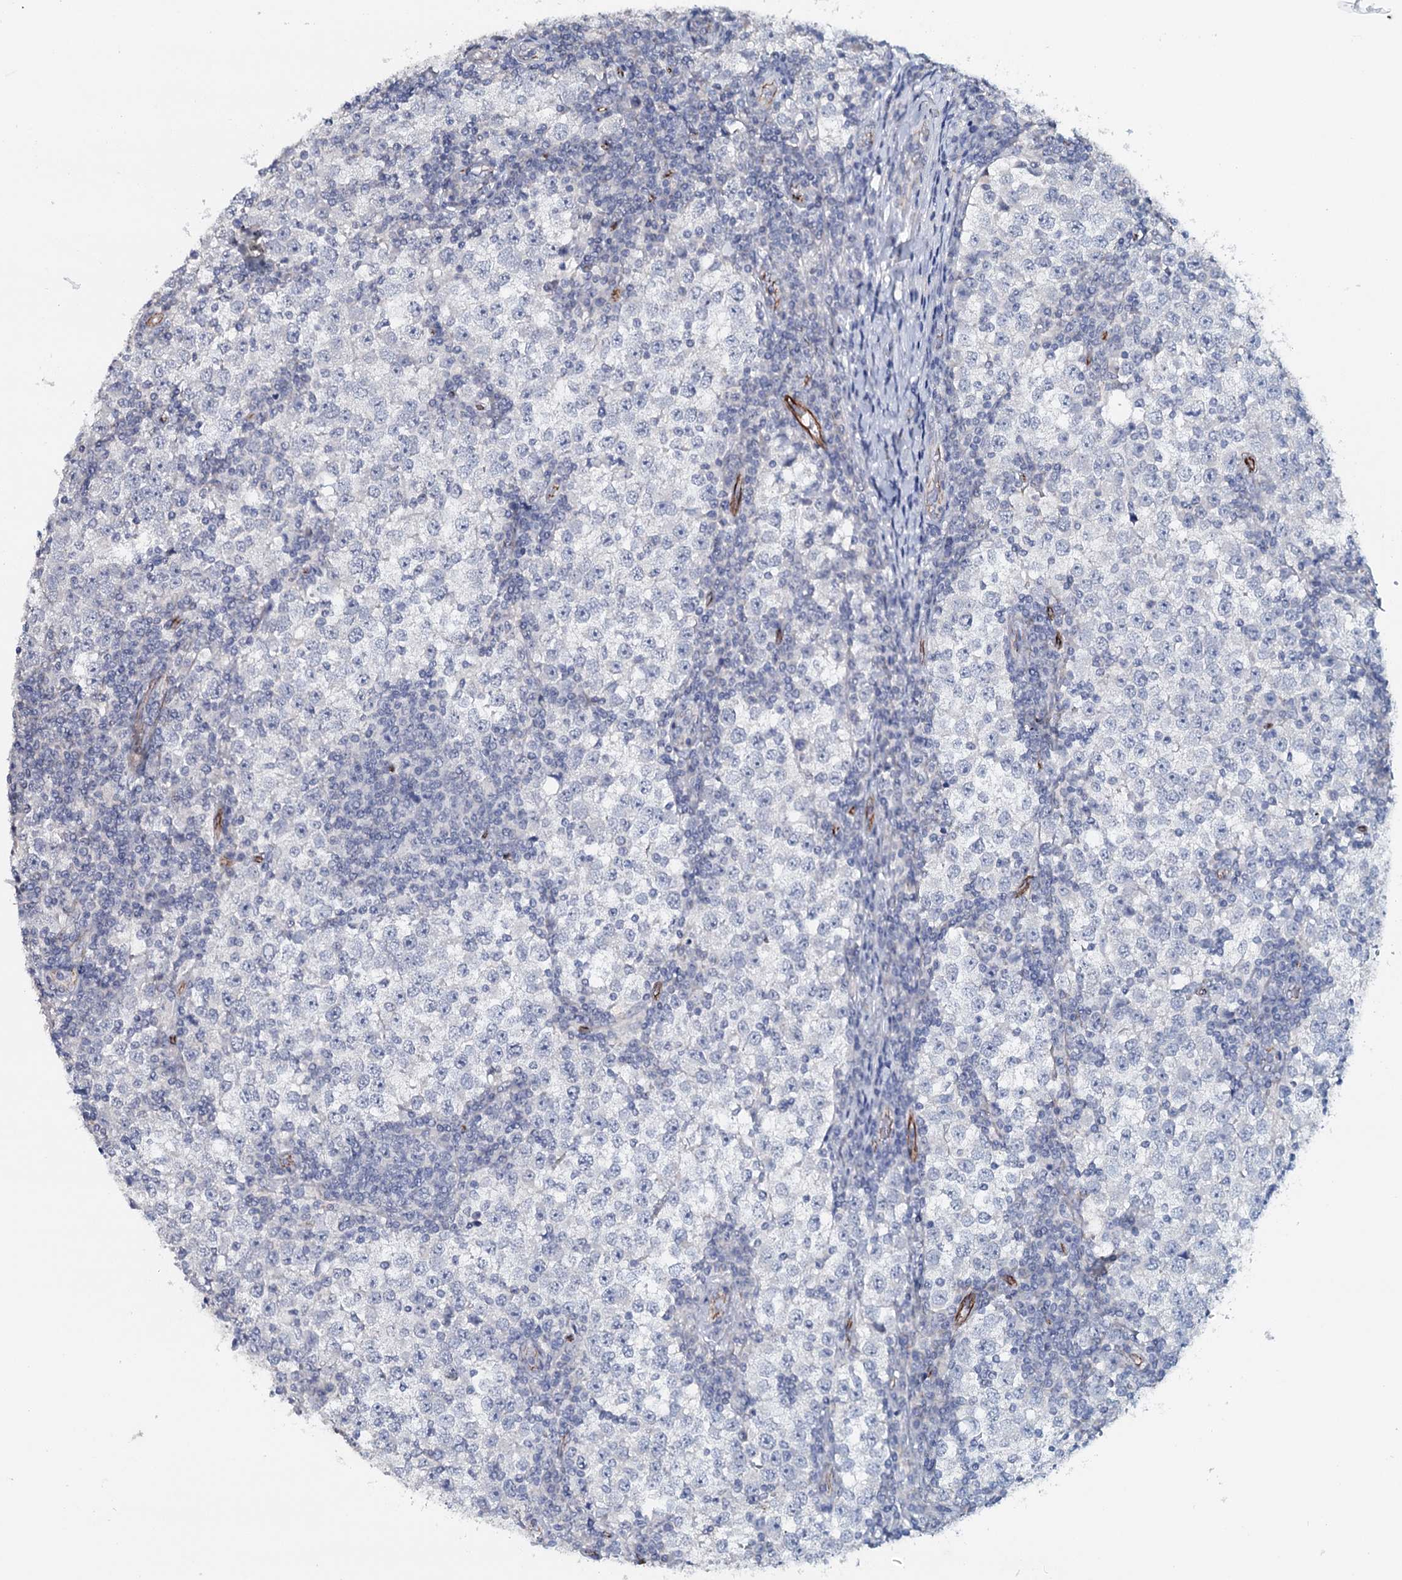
{"staining": {"intensity": "negative", "quantity": "none", "location": "none"}, "tissue": "testis cancer", "cell_type": "Tumor cells", "image_type": "cancer", "snomed": [{"axis": "morphology", "description": "Seminoma, NOS"}, {"axis": "topography", "description": "Testis"}], "caption": "The immunohistochemistry (IHC) image has no significant positivity in tumor cells of testis cancer (seminoma) tissue.", "gene": "SYNPO", "patient": {"sex": "male", "age": 65}}